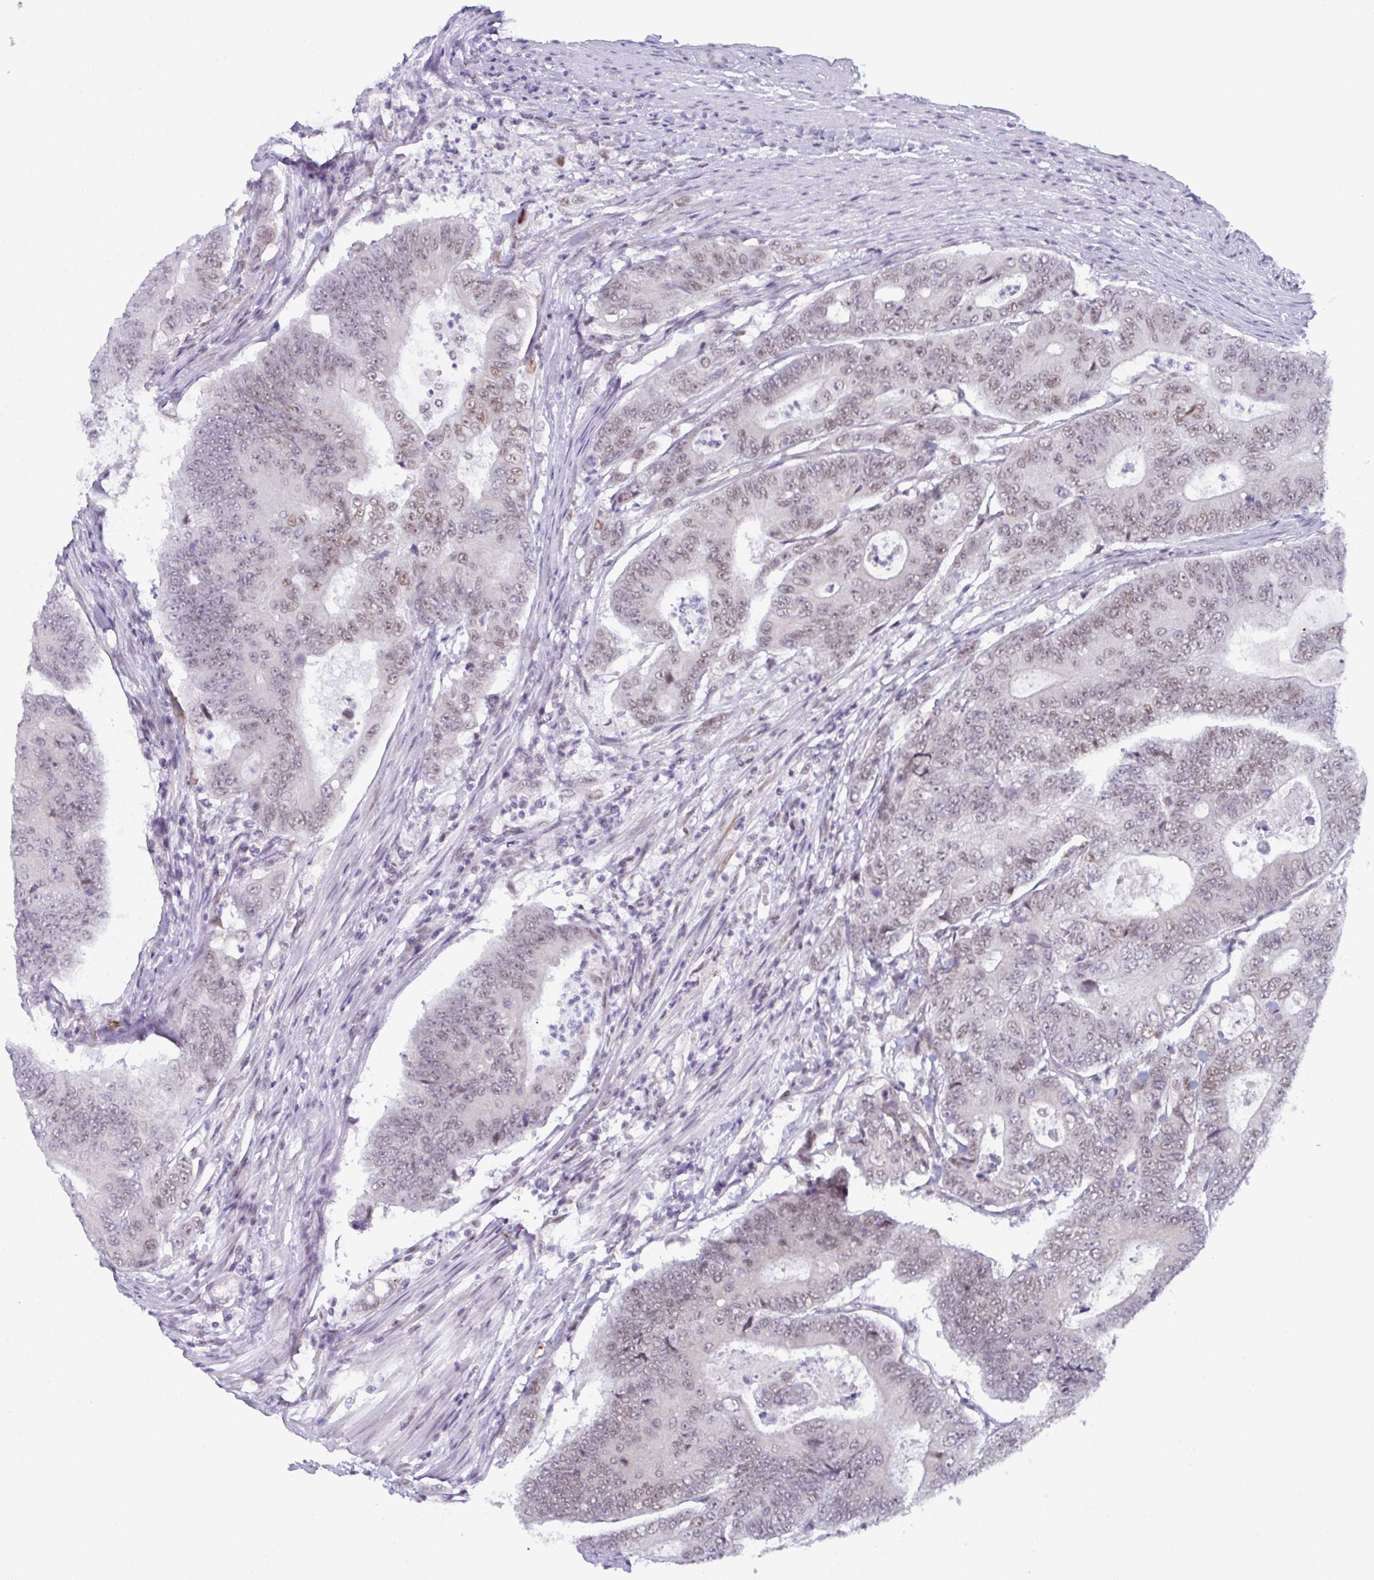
{"staining": {"intensity": "weak", "quantity": "25%-75%", "location": "nuclear"}, "tissue": "colorectal cancer", "cell_type": "Tumor cells", "image_type": "cancer", "snomed": [{"axis": "morphology", "description": "Adenocarcinoma, NOS"}, {"axis": "topography", "description": "Colon"}], "caption": "Brown immunohistochemical staining in colorectal cancer (adenocarcinoma) exhibits weak nuclear expression in approximately 25%-75% of tumor cells.", "gene": "RBM7", "patient": {"sex": "female", "age": 48}}